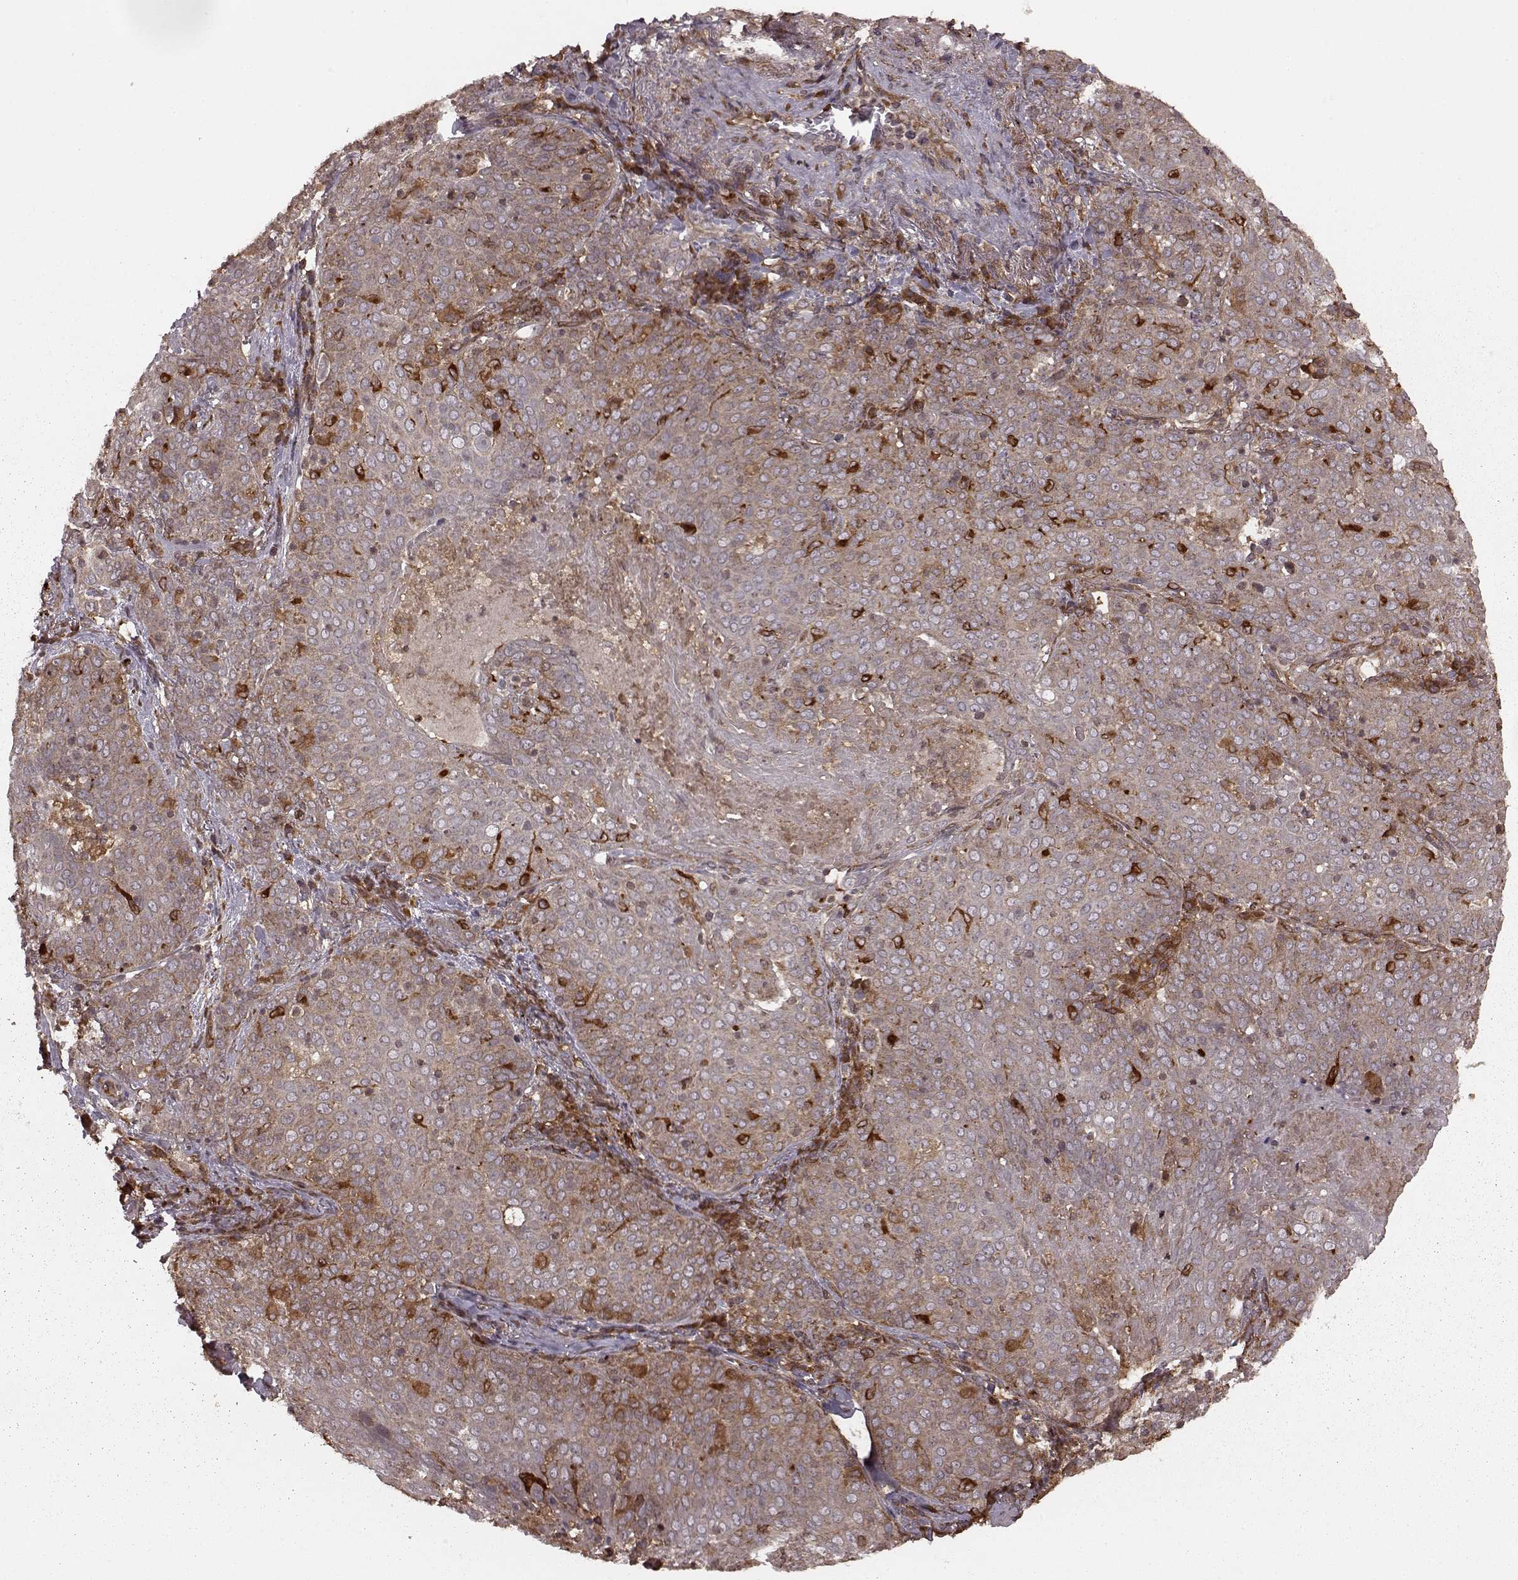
{"staining": {"intensity": "moderate", "quantity": ">75%", "location": "cytoplasmic/membranous"}, "tissue": "lung cancer", "cell_type": "Tumor cells", "image_type": "cancer", "snomed": [{"axis": "morphology", "description": "Squamous cell carcinoma, NOS"}, {"axis": "topography", "description": "Lung"}], "caption": "Lung cancer was stained to show a protein in brown. There is medium levels of moderate cytoplasmic/membranous positivity in about >75% of tumor cells. The protein of interest is stained brown, and the nuclei are stained in blue (DAB IHC with brightfield microscopy, high magnification).", "gene": "AGPAT1", "patient": {"sex": "male", "age": 82}}